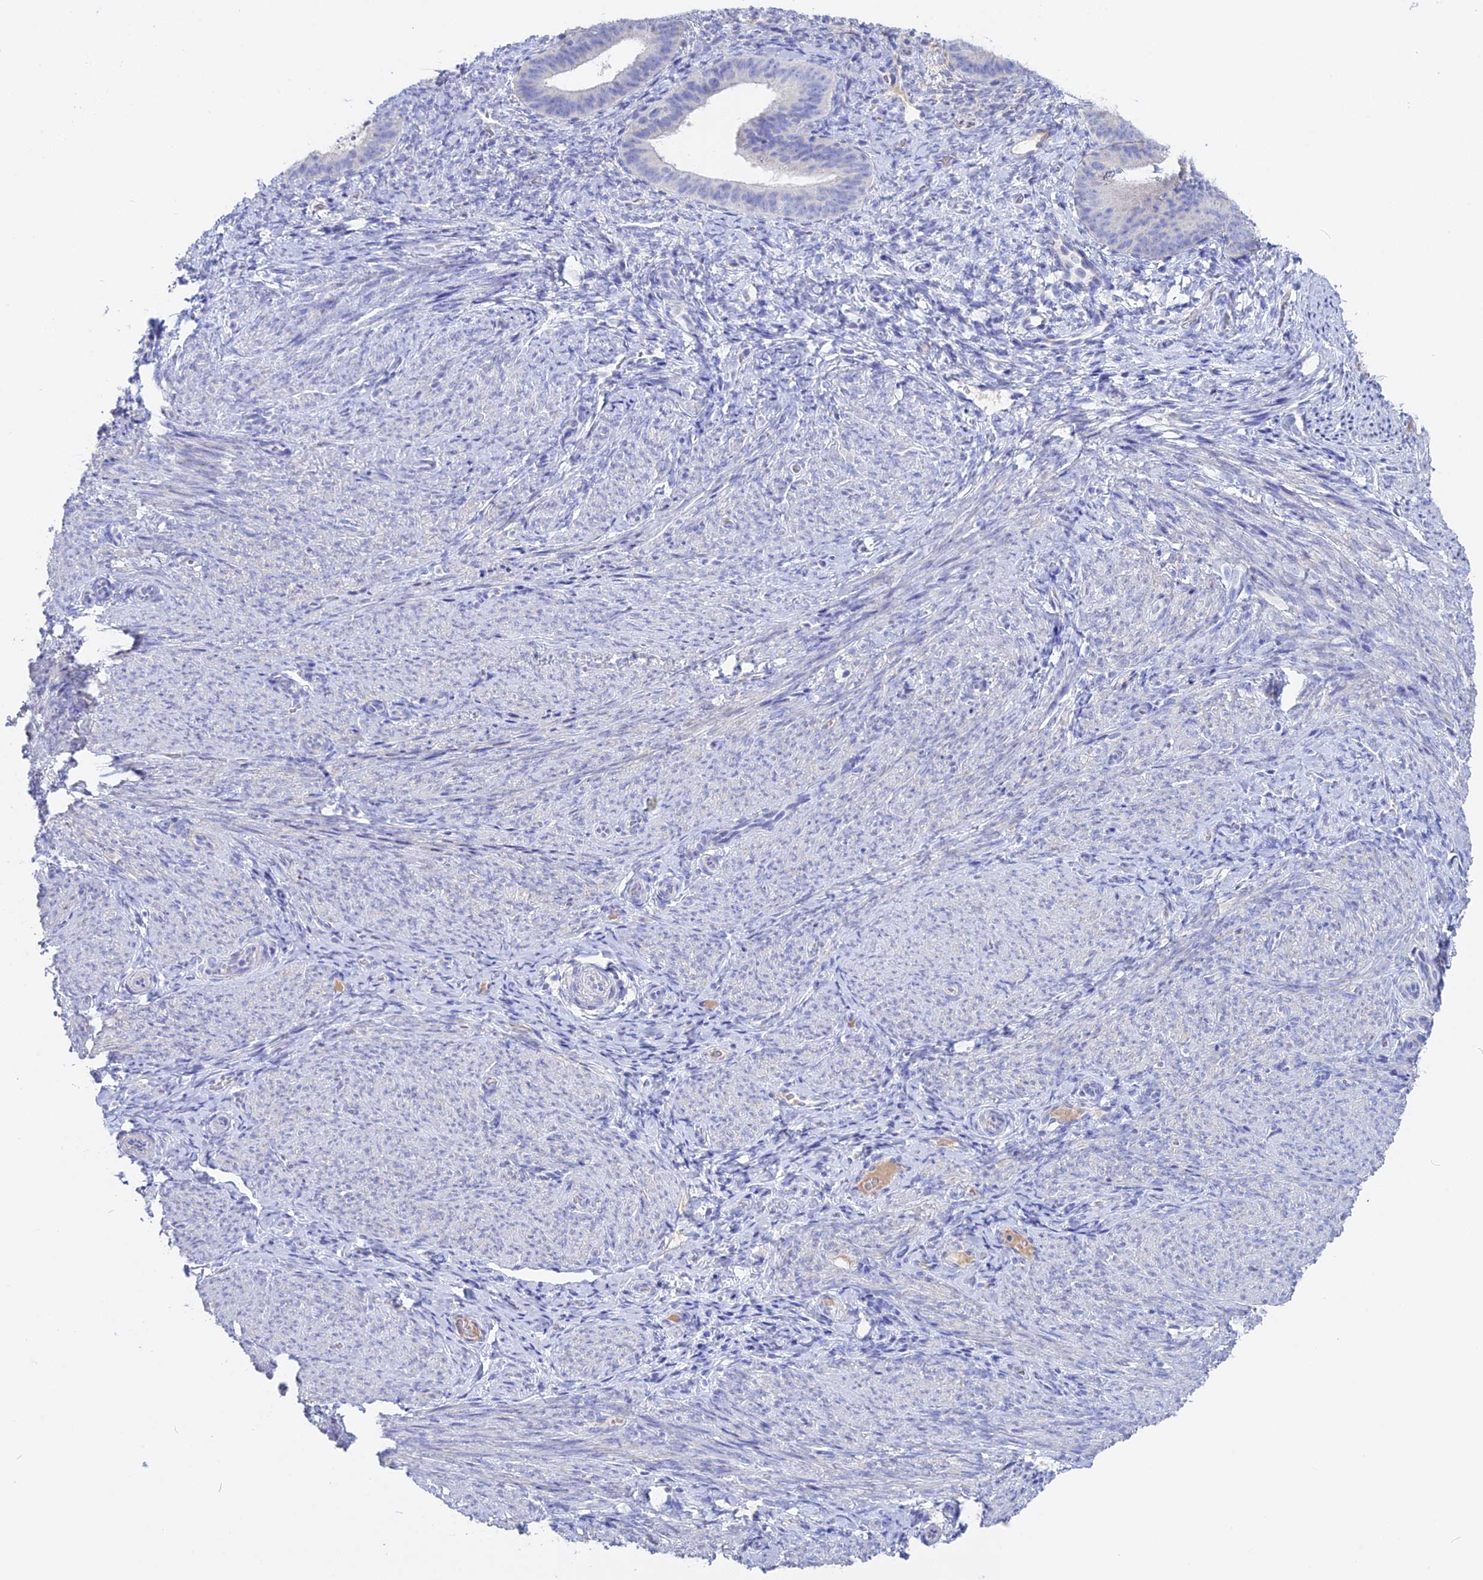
{"staining": {"intensity": "negative", "quantity": "none", "location": "none"}, "tissue": "endometrium", "cell_type": "Cells in endometrial stroma", "image_type": "normal", "snomed": [{"axis": "morphology", "description": "Normal tissue, NOS"}, {"axis": "topography", "description": "Endometrium"}], "caption": "Endometrium stained for a protein using immunohistochemistry displays no expression cells in endometrial stroma.", "gene": "ADGRA1", "patient": {"sex": "female", "age": 65}}